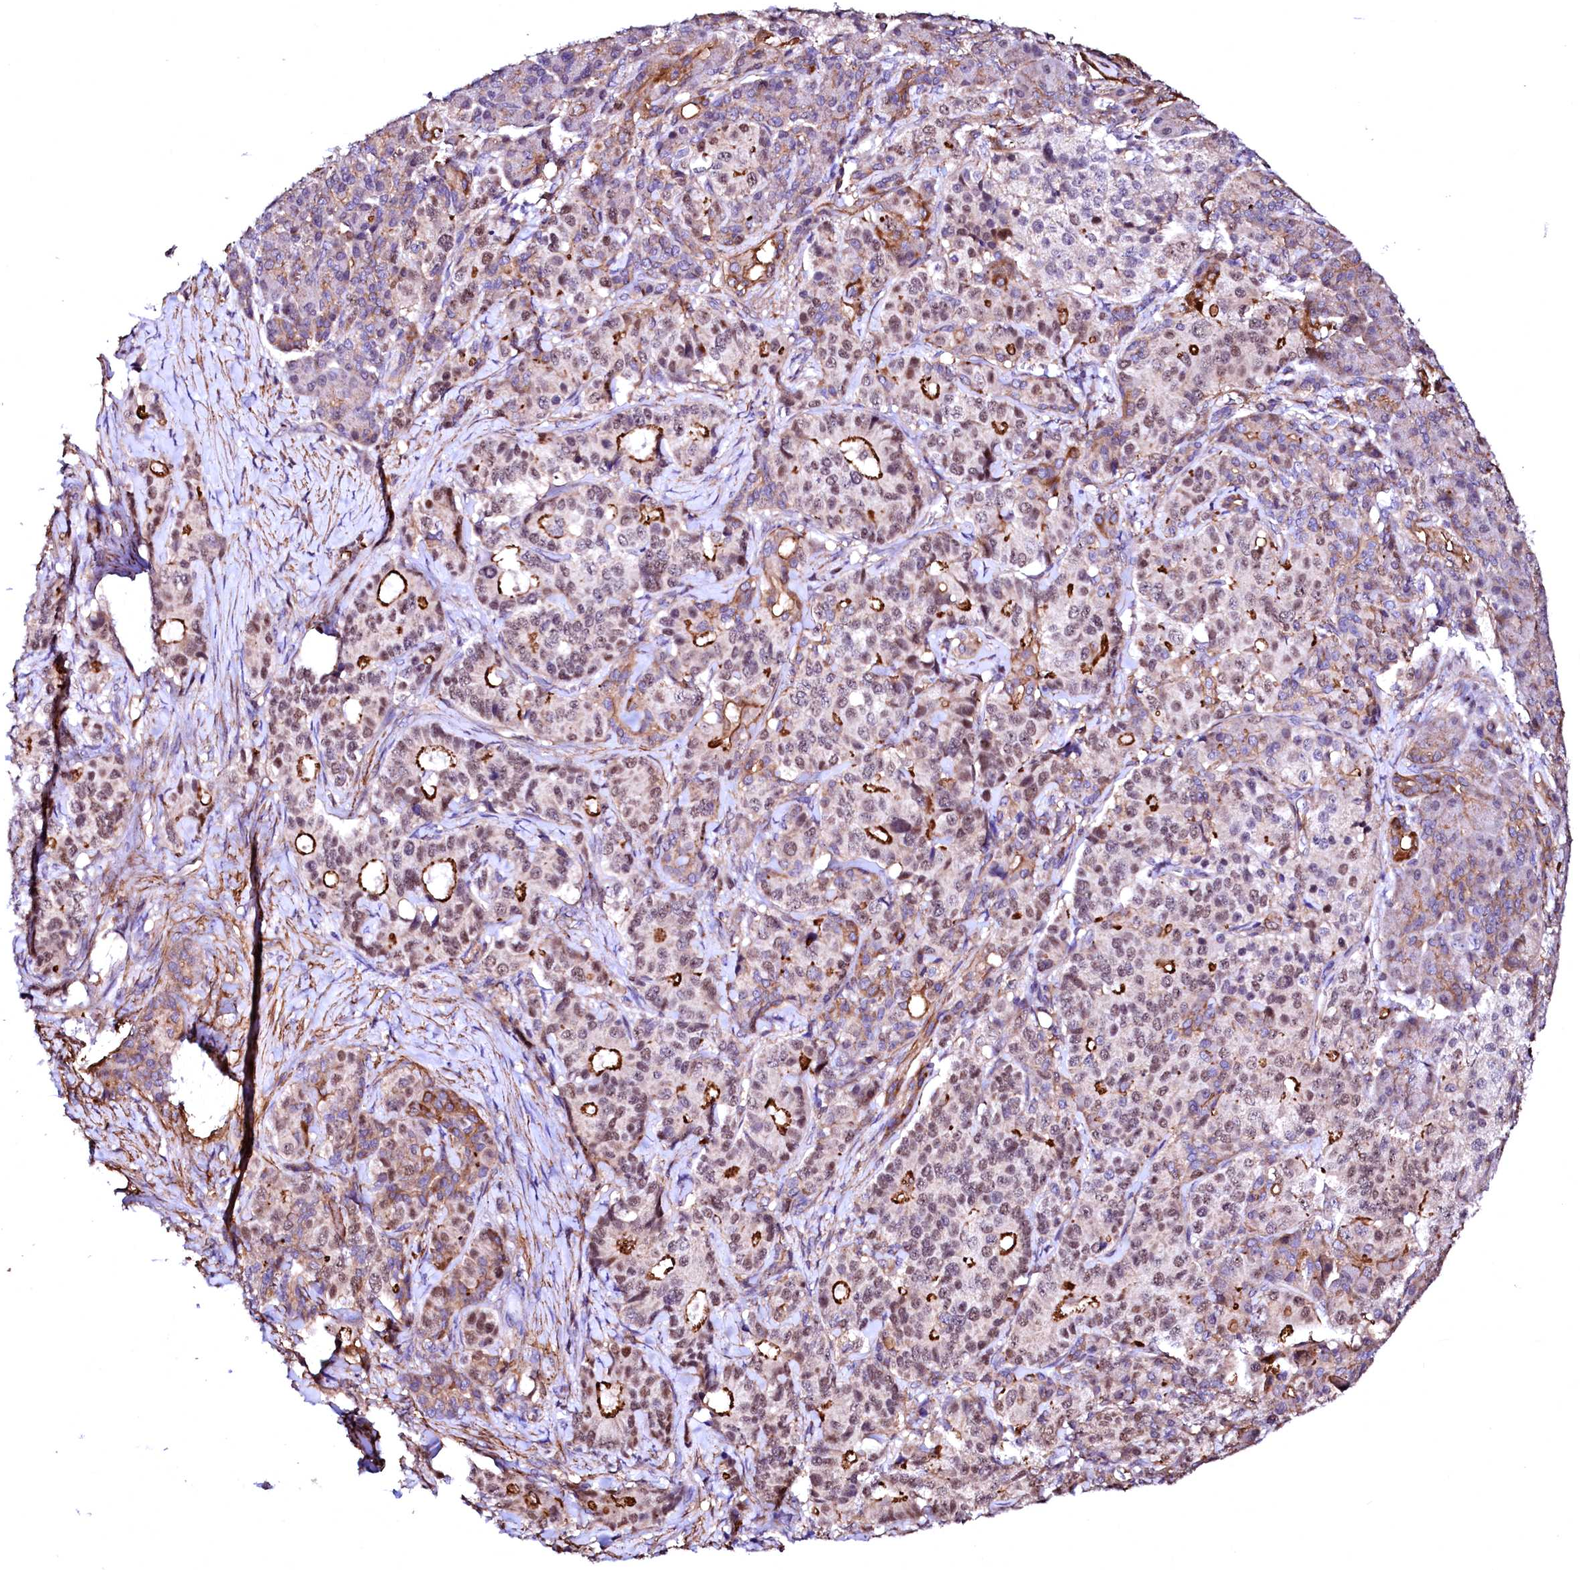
{"staining": {"intensity": "strong", "quantity": "25%-75%", "location": "cytoplasmic/membranous,nuclear"}, "tissue": "pancreatic cancer", "cell_type": "Tumor cells", "image_type": "cancer", "snomed": [{"axis": "morphology", "description": "Adenocarcinoma, NOS"}, {"axis": "topography", "description": "Pancreas"}], "caption": "Immunohistochemistry staining of pancreatic adenocarcinoma, which demonstrates high levels of strong cytoplasmic/membranous and nuclear positivity in approximately 25%-75% of tumor cells indicating strong cytoplasmic/membranous and nuclear protein expression. The staining was performed using DAB (3,3'-diaminobenzidine) (brown) for protein detection and nuclei were counterstained in hematoxylin (blue).", "gene": "GPR176", "patient": {"sex": "female", "age": 74}}